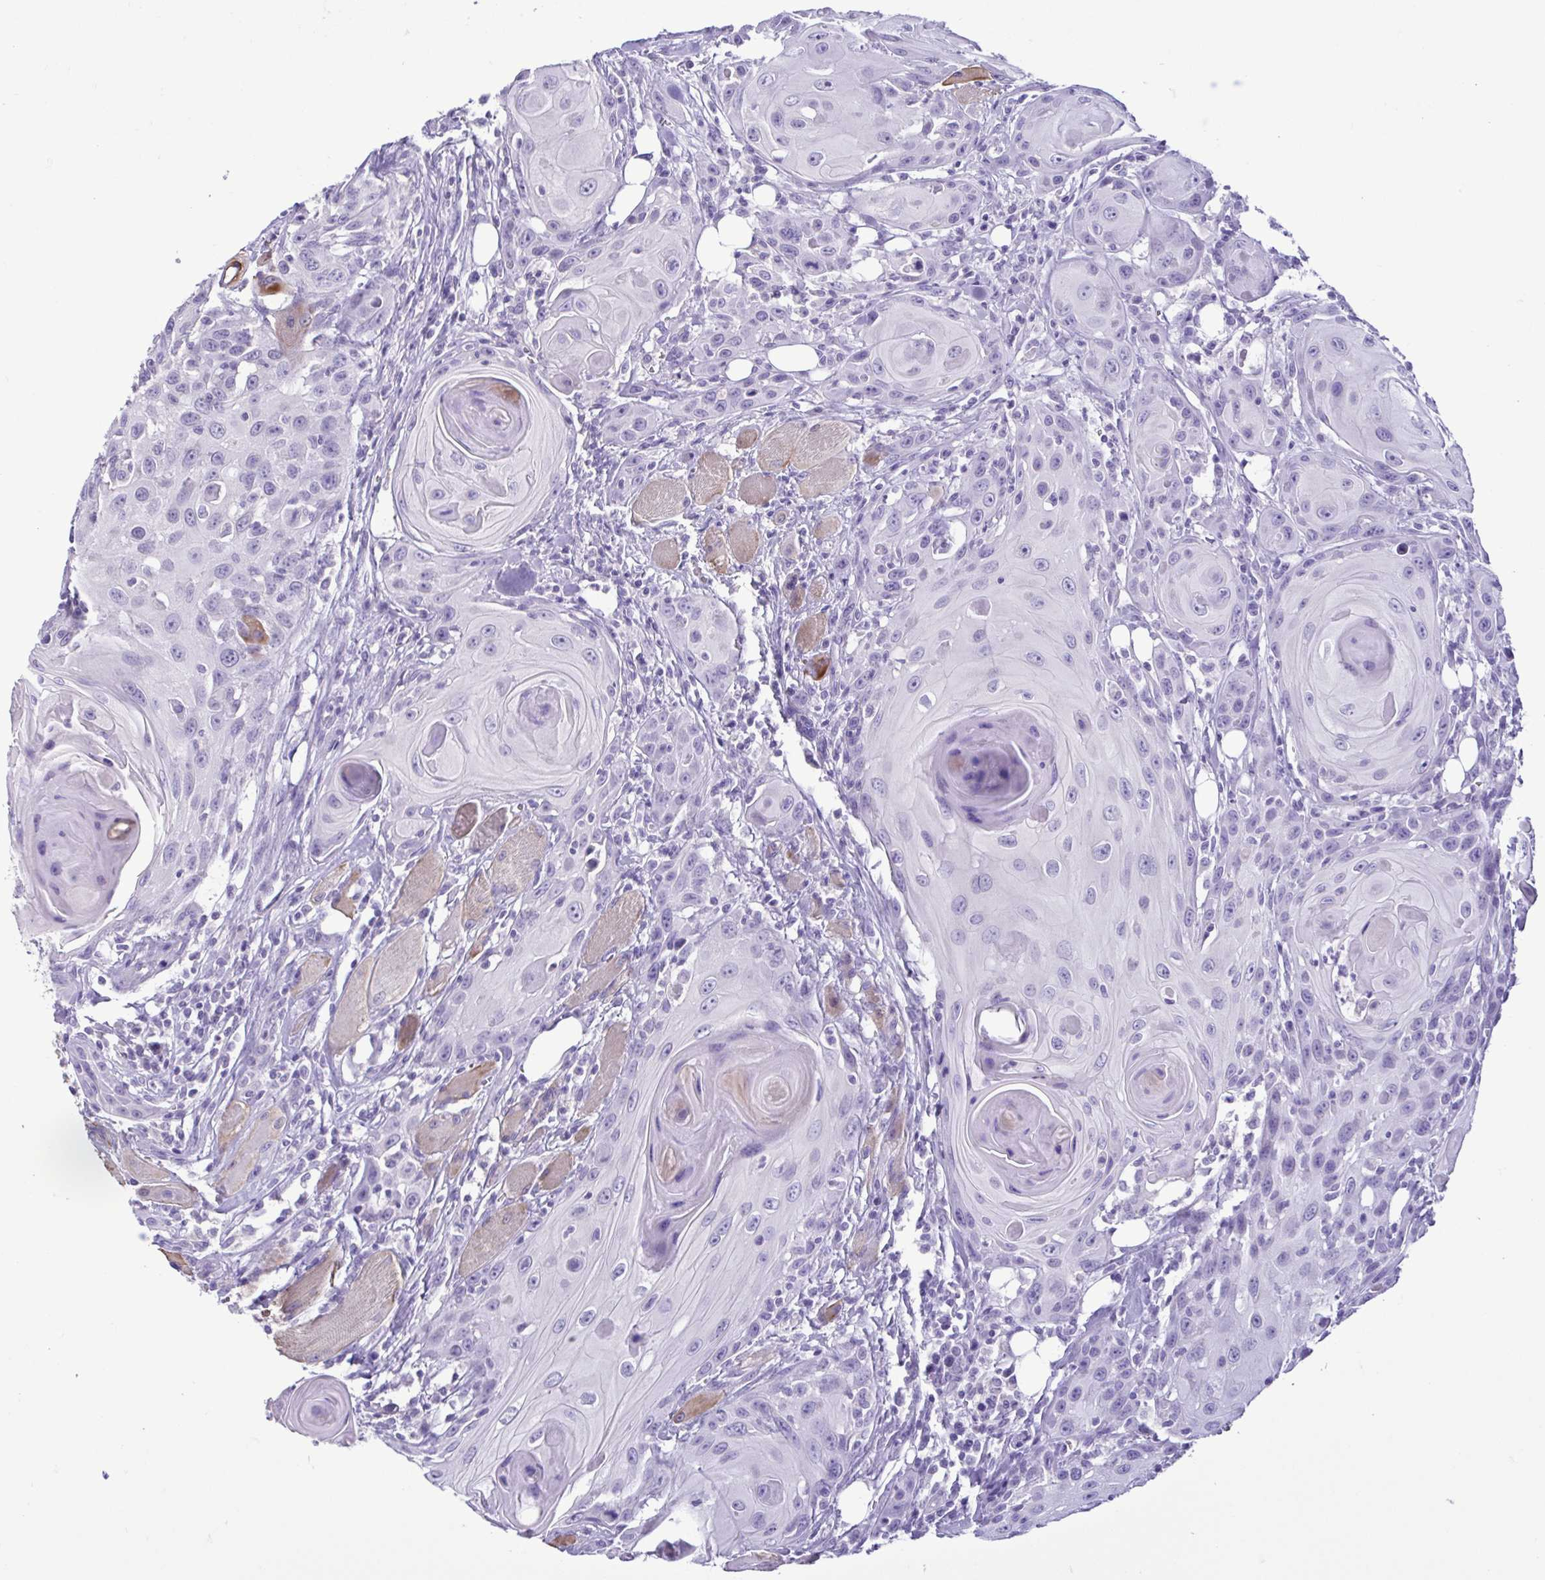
{"staining": {"intensity": "negative", "quantity": "none", "location": "none"}, "tissue": "head and neck cancer", "cell_type": "Tumor cells", "image_type": "cancer", "snomed": [{"axis": "morphology", "description": "Squamous cell carcinoma, NOS"}, {"axis": "topography", "description": "Head-Neck"}], "caption": "This is an IHC micrograph of human head and neck cancer. There is no expression in tumor cells.", "gene": "CBY2", "patient": {"sex": "female", "age": 80}}